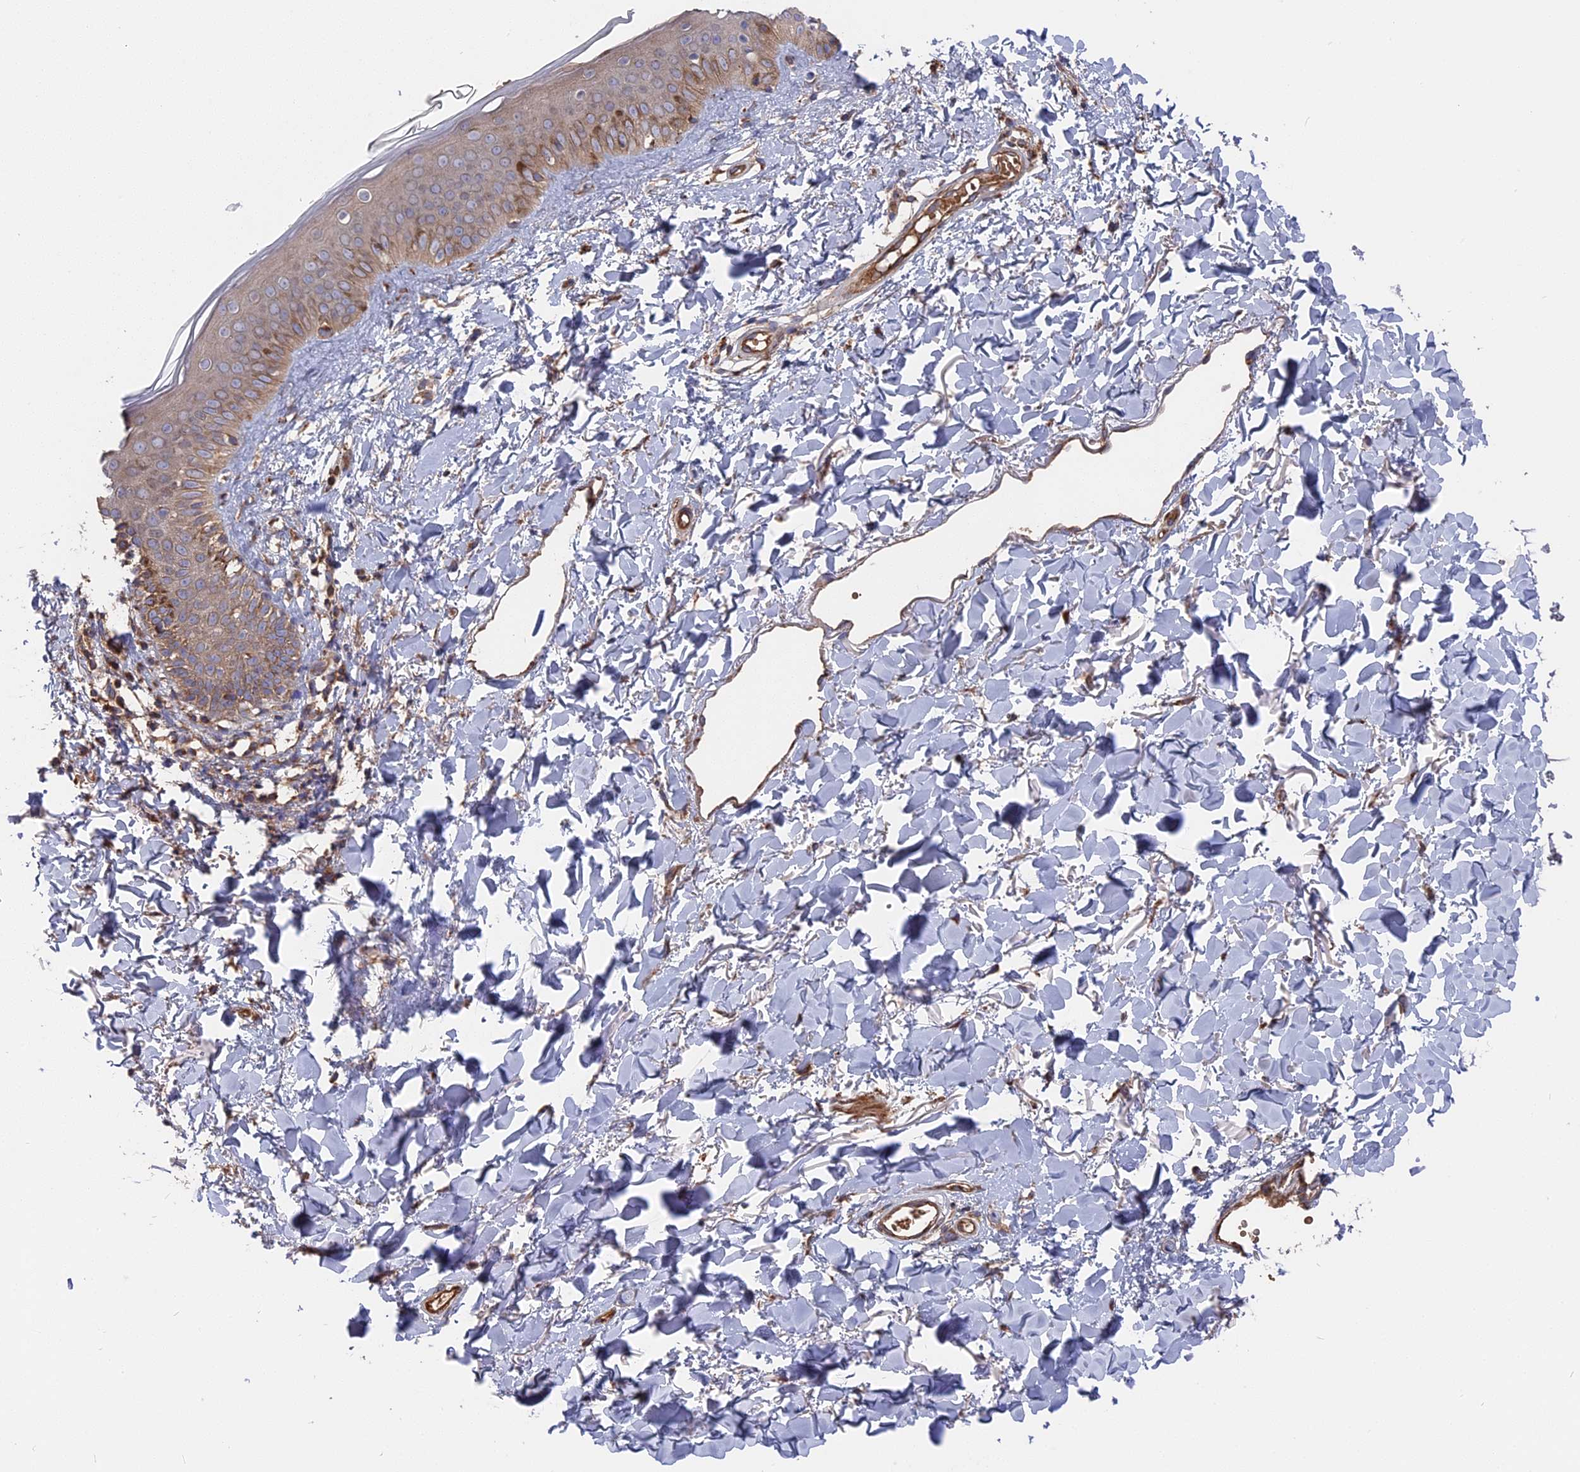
{"staining": {"intensity": "moderate", "quantity": ">75%", "location": "cytoplasmic/membranous"}, "tissue": "skin", "cell_type": "Fibroblasts", "image_type": "normal", "snomed": [{"axis": "morphology", "description": "Normal tissue, NOS"}, {"axis": "topography", "description": "Skin"}], "caption": "Protein staining of unremarkable skin displays moderate cytoplasmic/membranous expression in about >75% of fibroblasts.", "gene": "TELO2", "patient": {"sex": "female", "age": 58}}